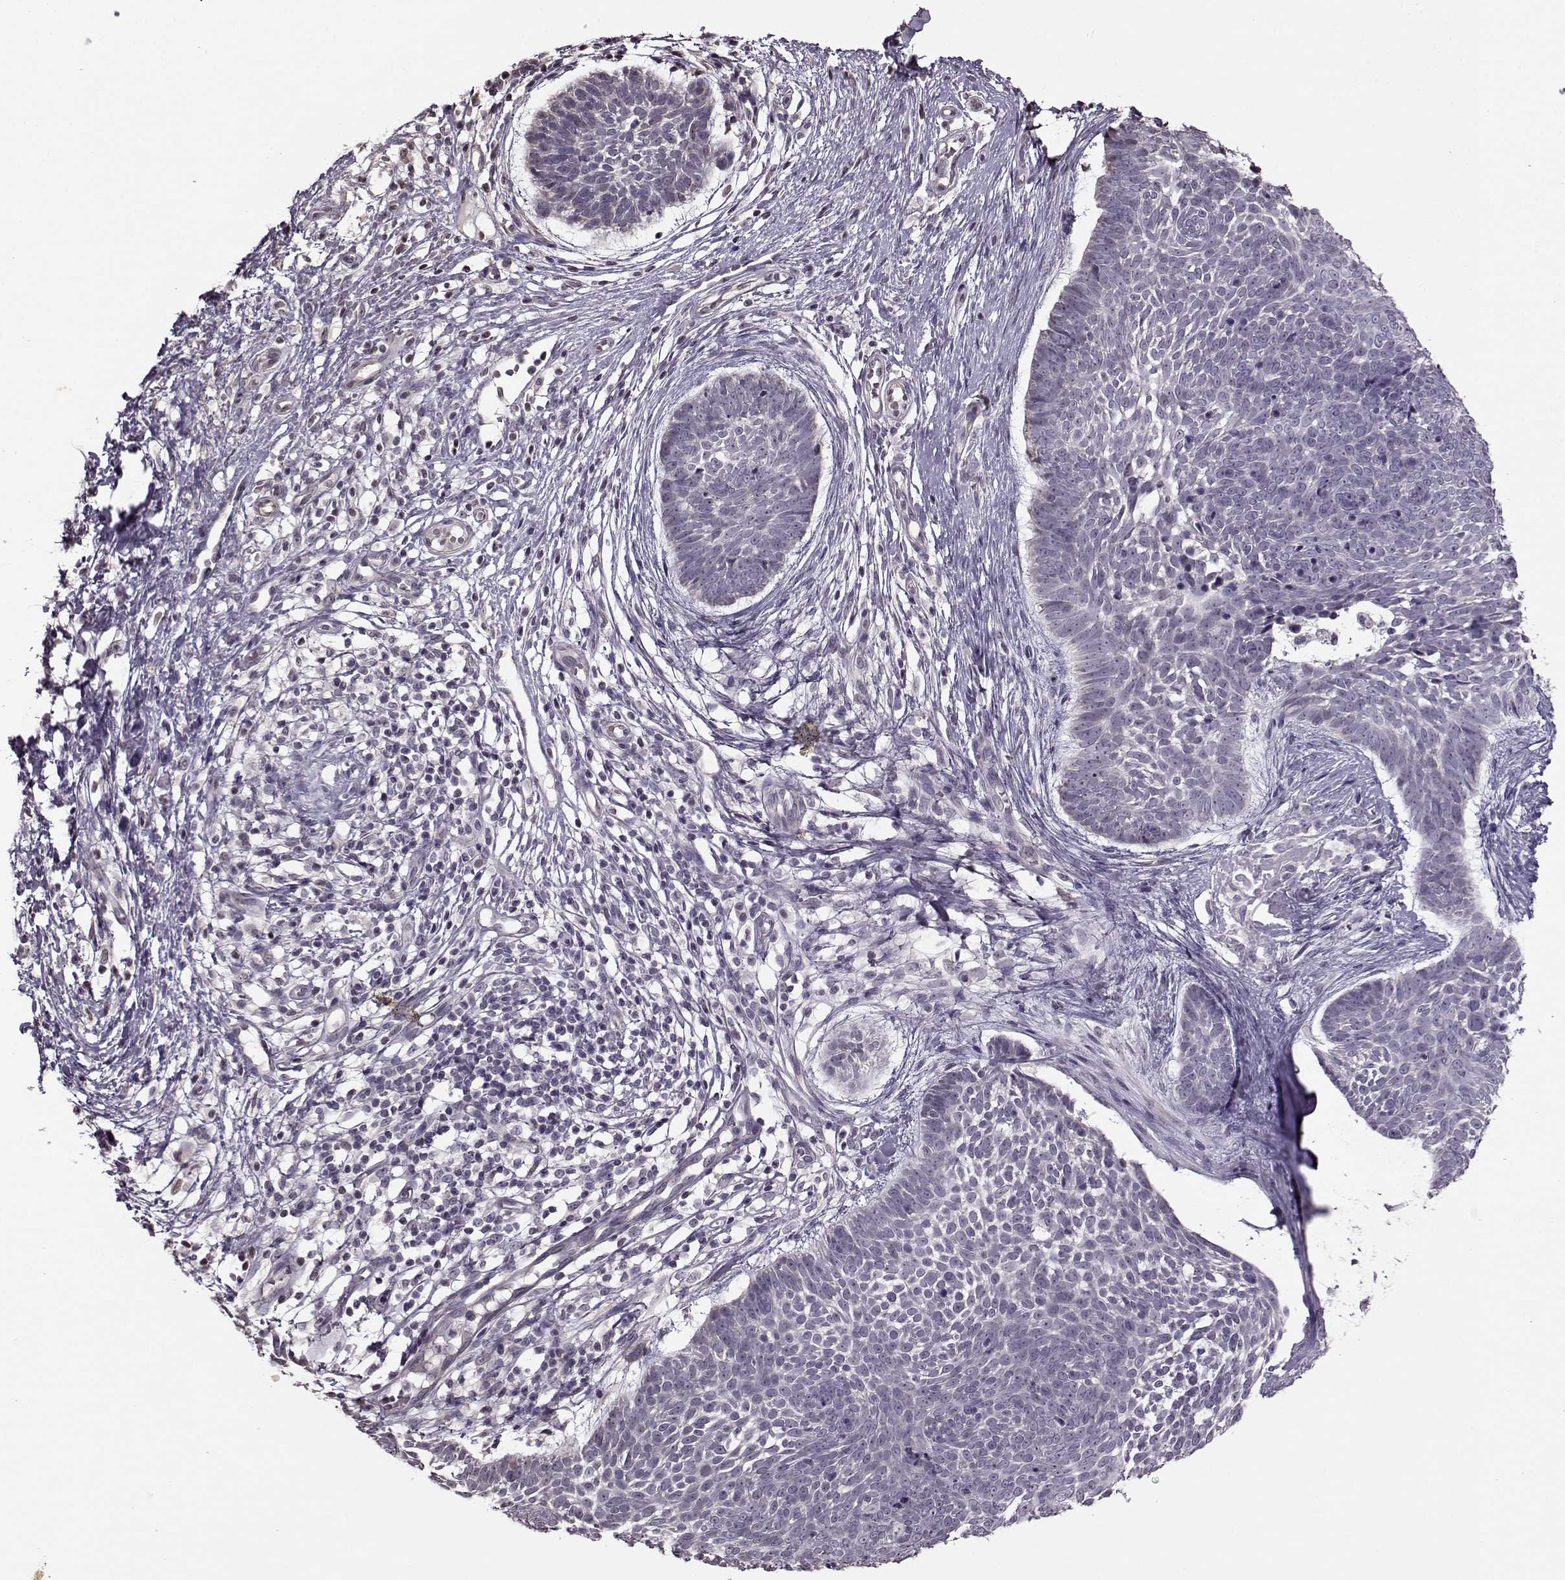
{"staining": {"intensity": "negative", "quantity": "none", "location": "none"}, "tissue": "skin cancer", "cell_type": "Tumor cells", "image_type": "cancer", "snomed": [{"axis": "morphology", "description": "Basal cell carcinoma"}, {"axis": "topography", "description": "Skin"}], "caption": "The histopathology image shows no significant expression in tumor cells of skin cancer (basal cell carcinoma). The staining was performed using DAB (3,3'-diaminobenzidine) to visualize the protein expression in brown, while the nuclei were stained in blue with hematoxylin (Magnification: 20x).", "gene": "FSHB", "patient": {"sex": "male", "age": 85}}